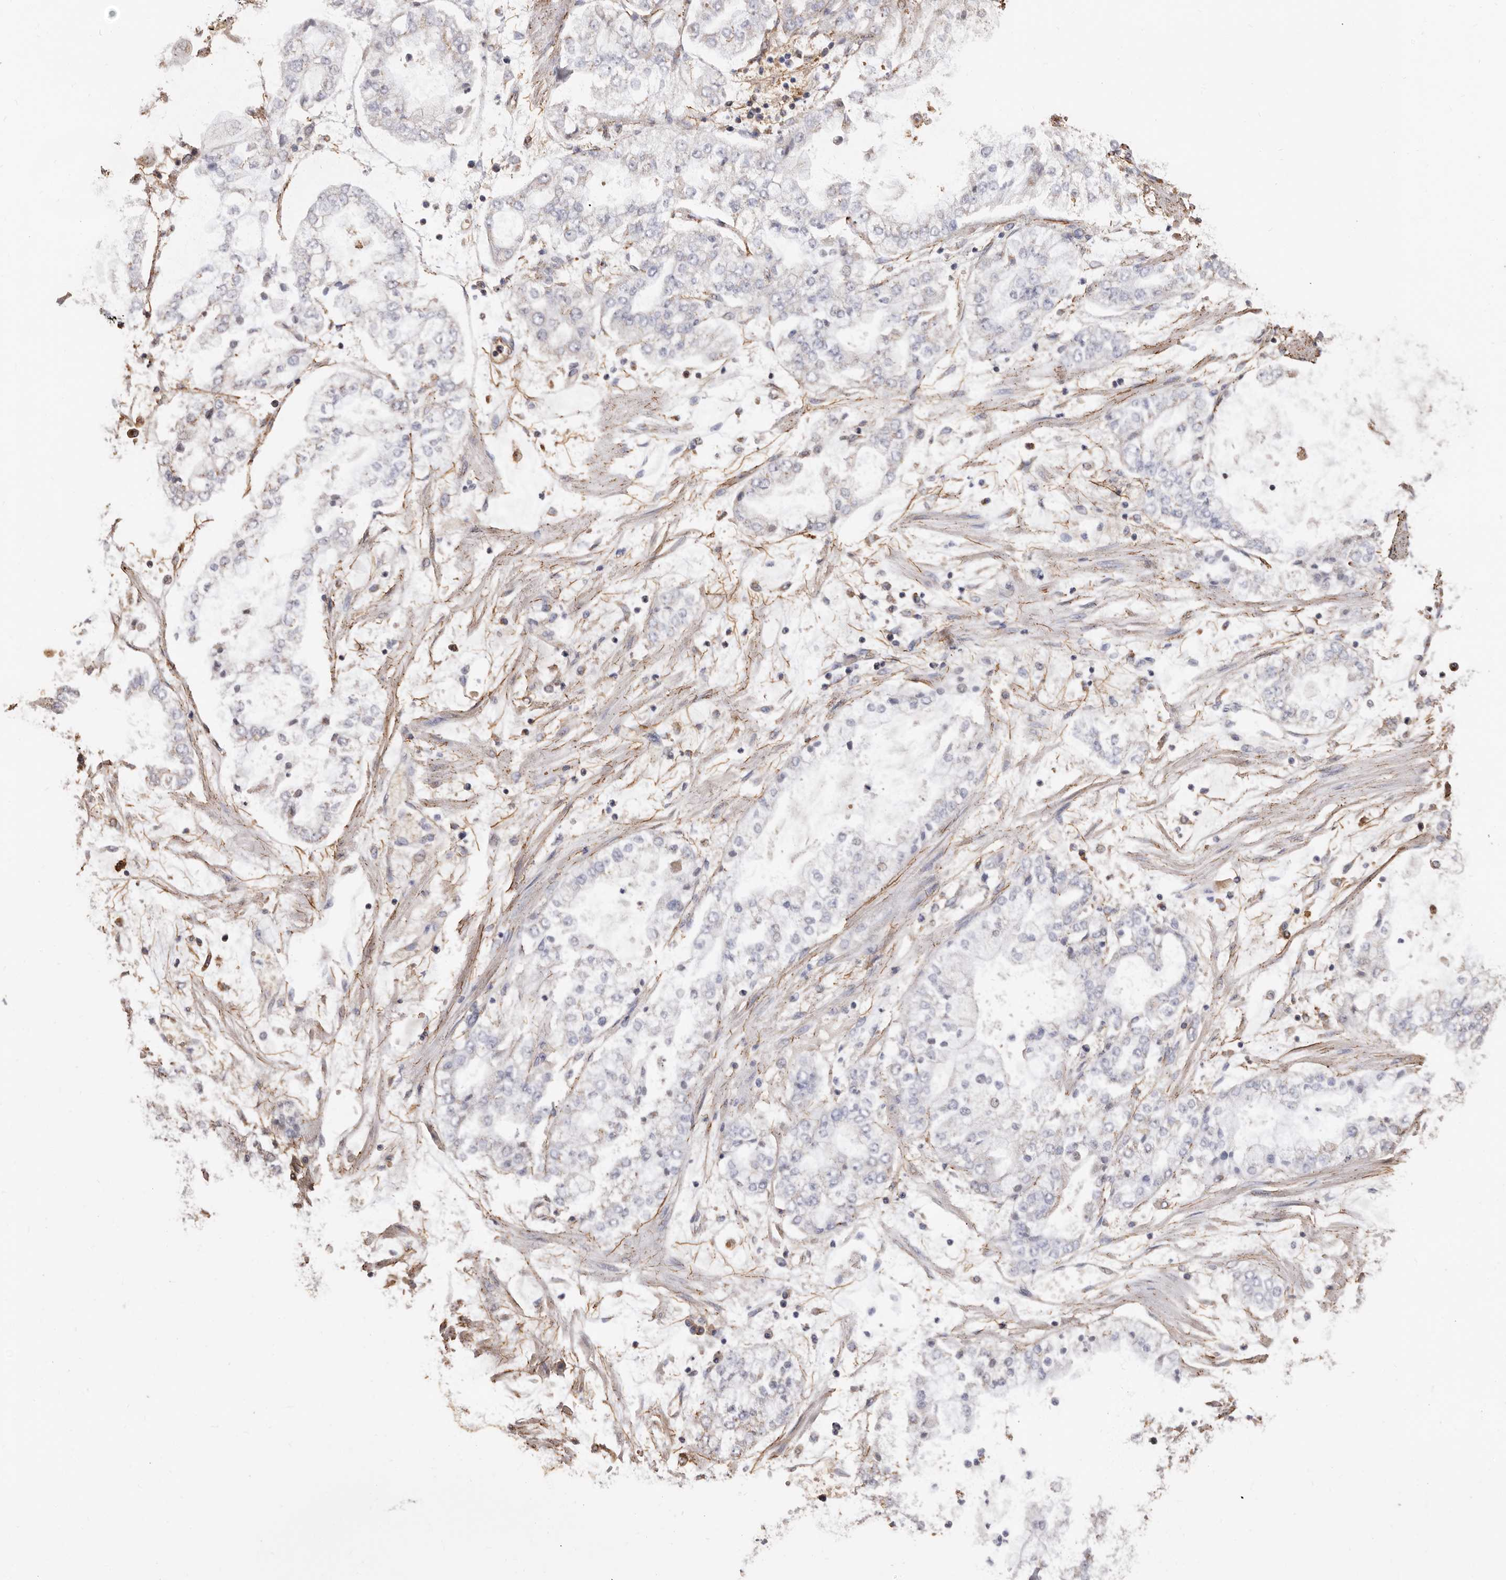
{"staining": {"intensity": "moderate", "quantity": "<25%", "location": "cytoplasmic/membranous"}, "tissue": "stomach cancer", "cell_type": "Tumor cells", "image_type": "cancer", "snomed": [{"axis": "morphology", "description": "Adenocarcinoma, NOS"}, {"axis": "topography", "description": "Stomach"}], "caption": "Human stomach adenocarcinoma stained for a protein (brown) reveals moderate cytoplasmic/membranous positive staining in approximately <25% of tumor cells.", "gene": "GPR27", "patient": {"sex": "male", "age": 76}}